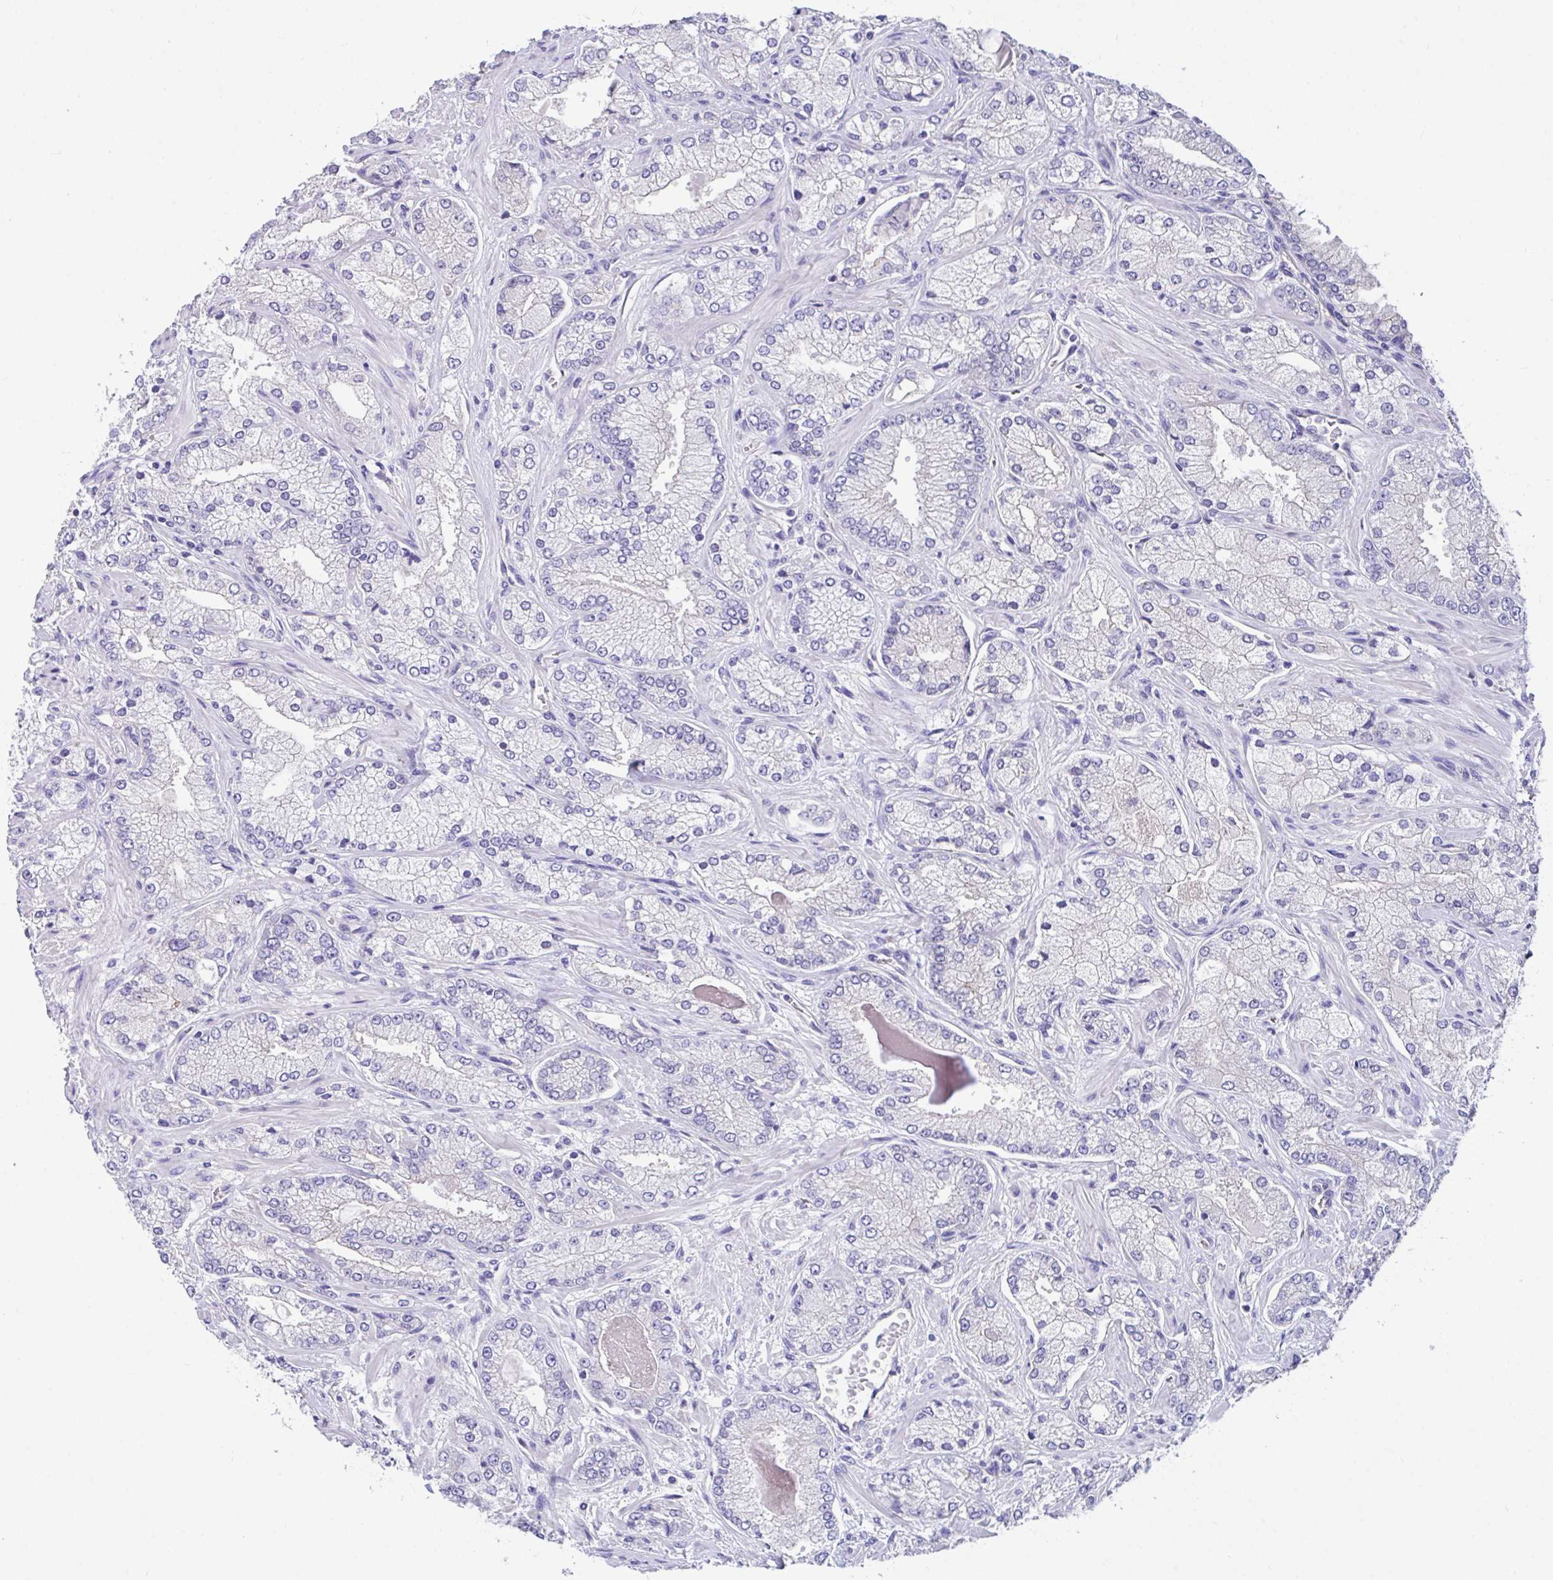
{"staining": {"intensity": "negative", "quantity": "none", "location": "none"}, "tissue": "prostate cancer", "cell_type": "Tumor cells", "image_type": "cancer", "snomed": [{"axis": "morphology", "description": "Normal tissue, NOS"}, {"axis": "morphology", "description": "Adenocarcinoma, High grade"}, {"axis": "topography", "description": "Prostate"}, {"axis": "topography", "description": "Peripheral nerve tissue"}], "caption": "Protein analysis of prostate cancer shows no significant positivity in tumor cells. The staining was performed using DAB (3,3'-diaminobenzidine) to visualize the protein expression in brown, while the nuclei were stained in blue with hematoxylin (Magnification: 20x).", "gene": "ZNF813", "patient": {"sex": "male", "age": 68}}